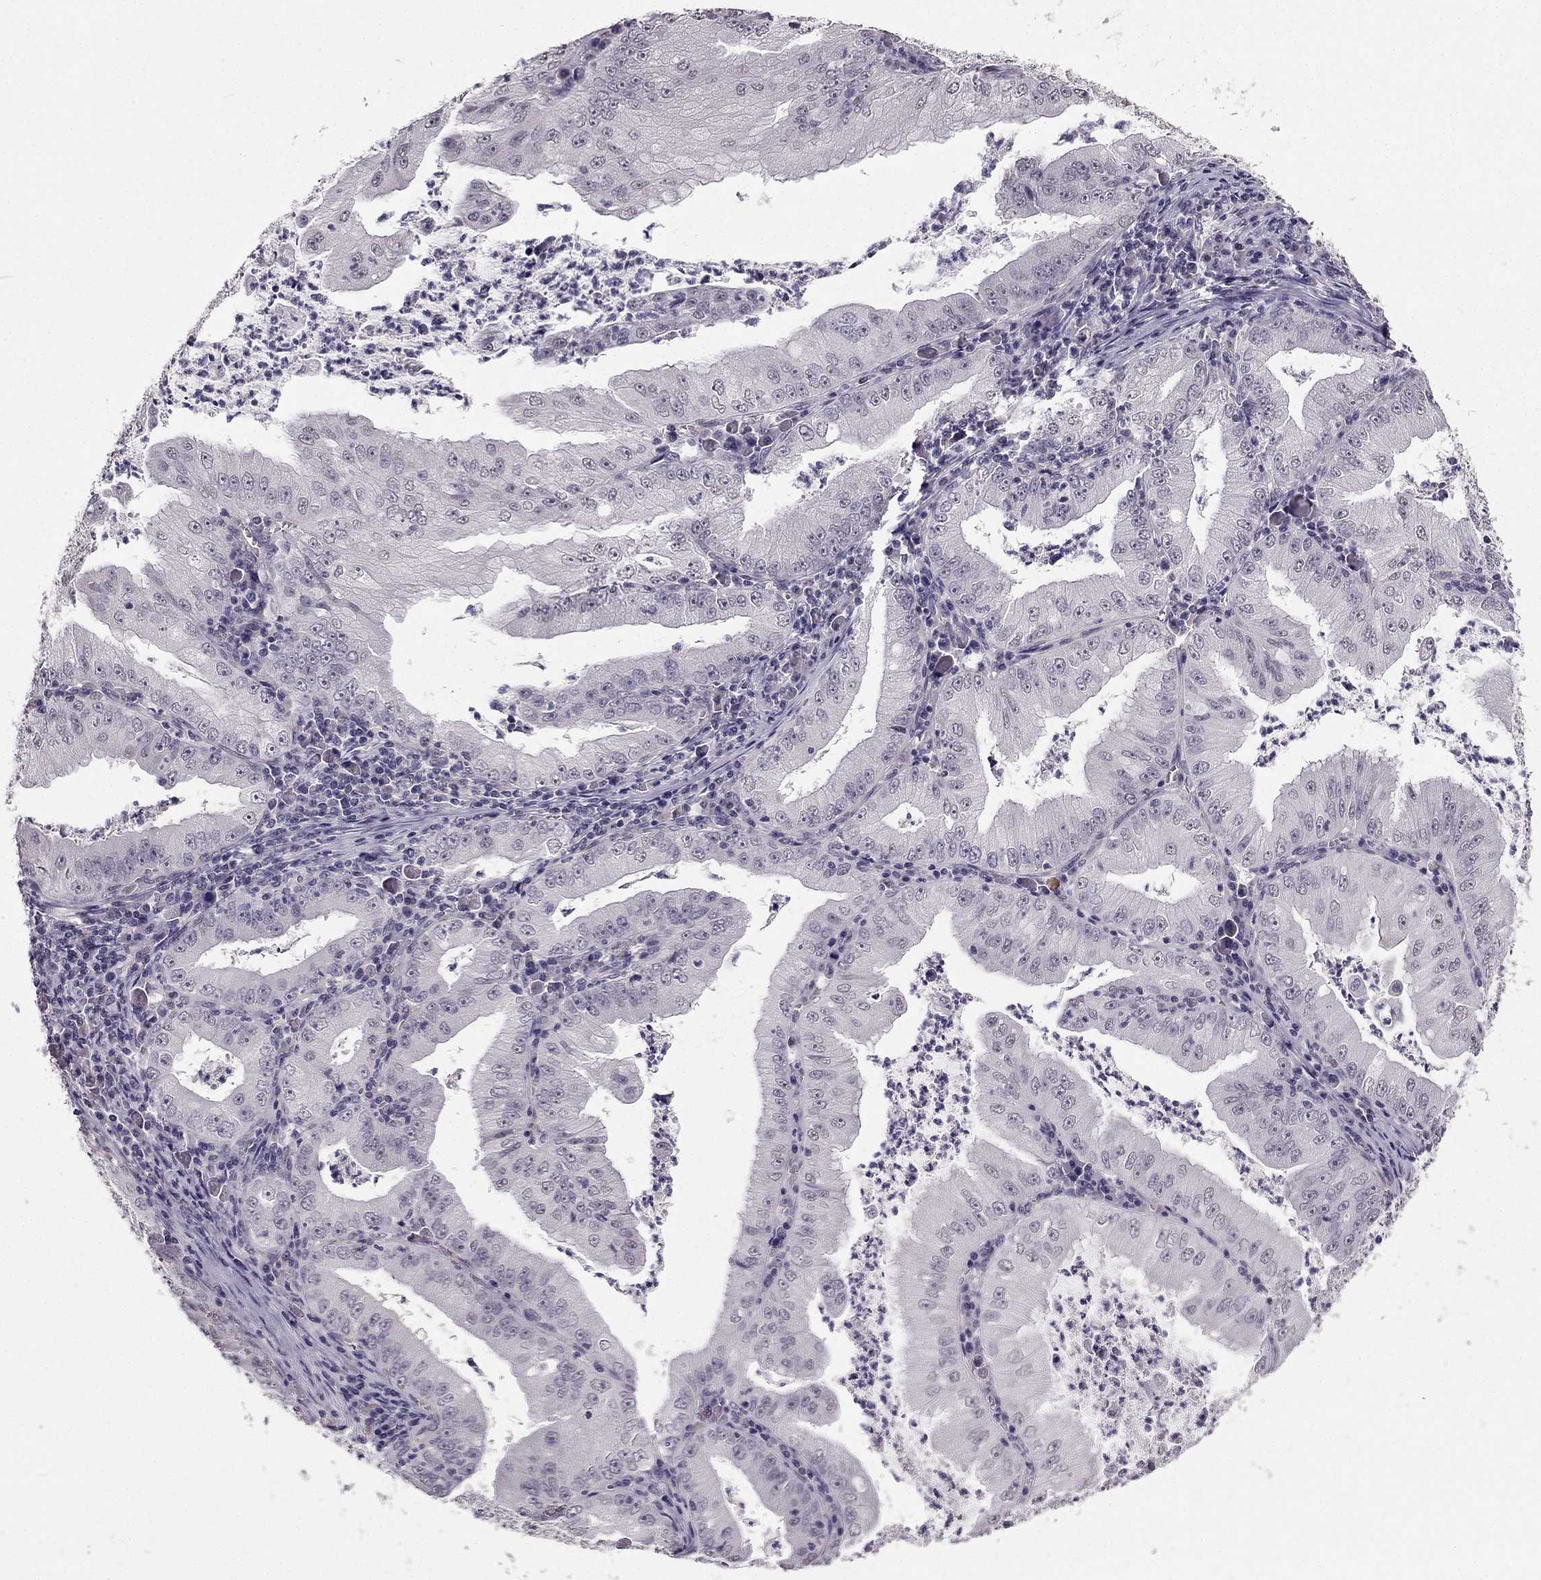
{"staining": {"intensity": "negative", "quantity": "none", "location": "none"}, "tissue": "stomach cancer", "cell_type": "Tumor cells", "image_type": "cancer", "snomed": [{"axis": "morphology", "description": "Adenocarcinoma, NOS"}, {"axis": "topography", "description": "Stomach"}], "caption": "The photomicrograph demonstrates no significant expression in tumor cells of stomach cancer.", "gene": "TSPYL5", "patient": {"sex": "male", "age": 76}}